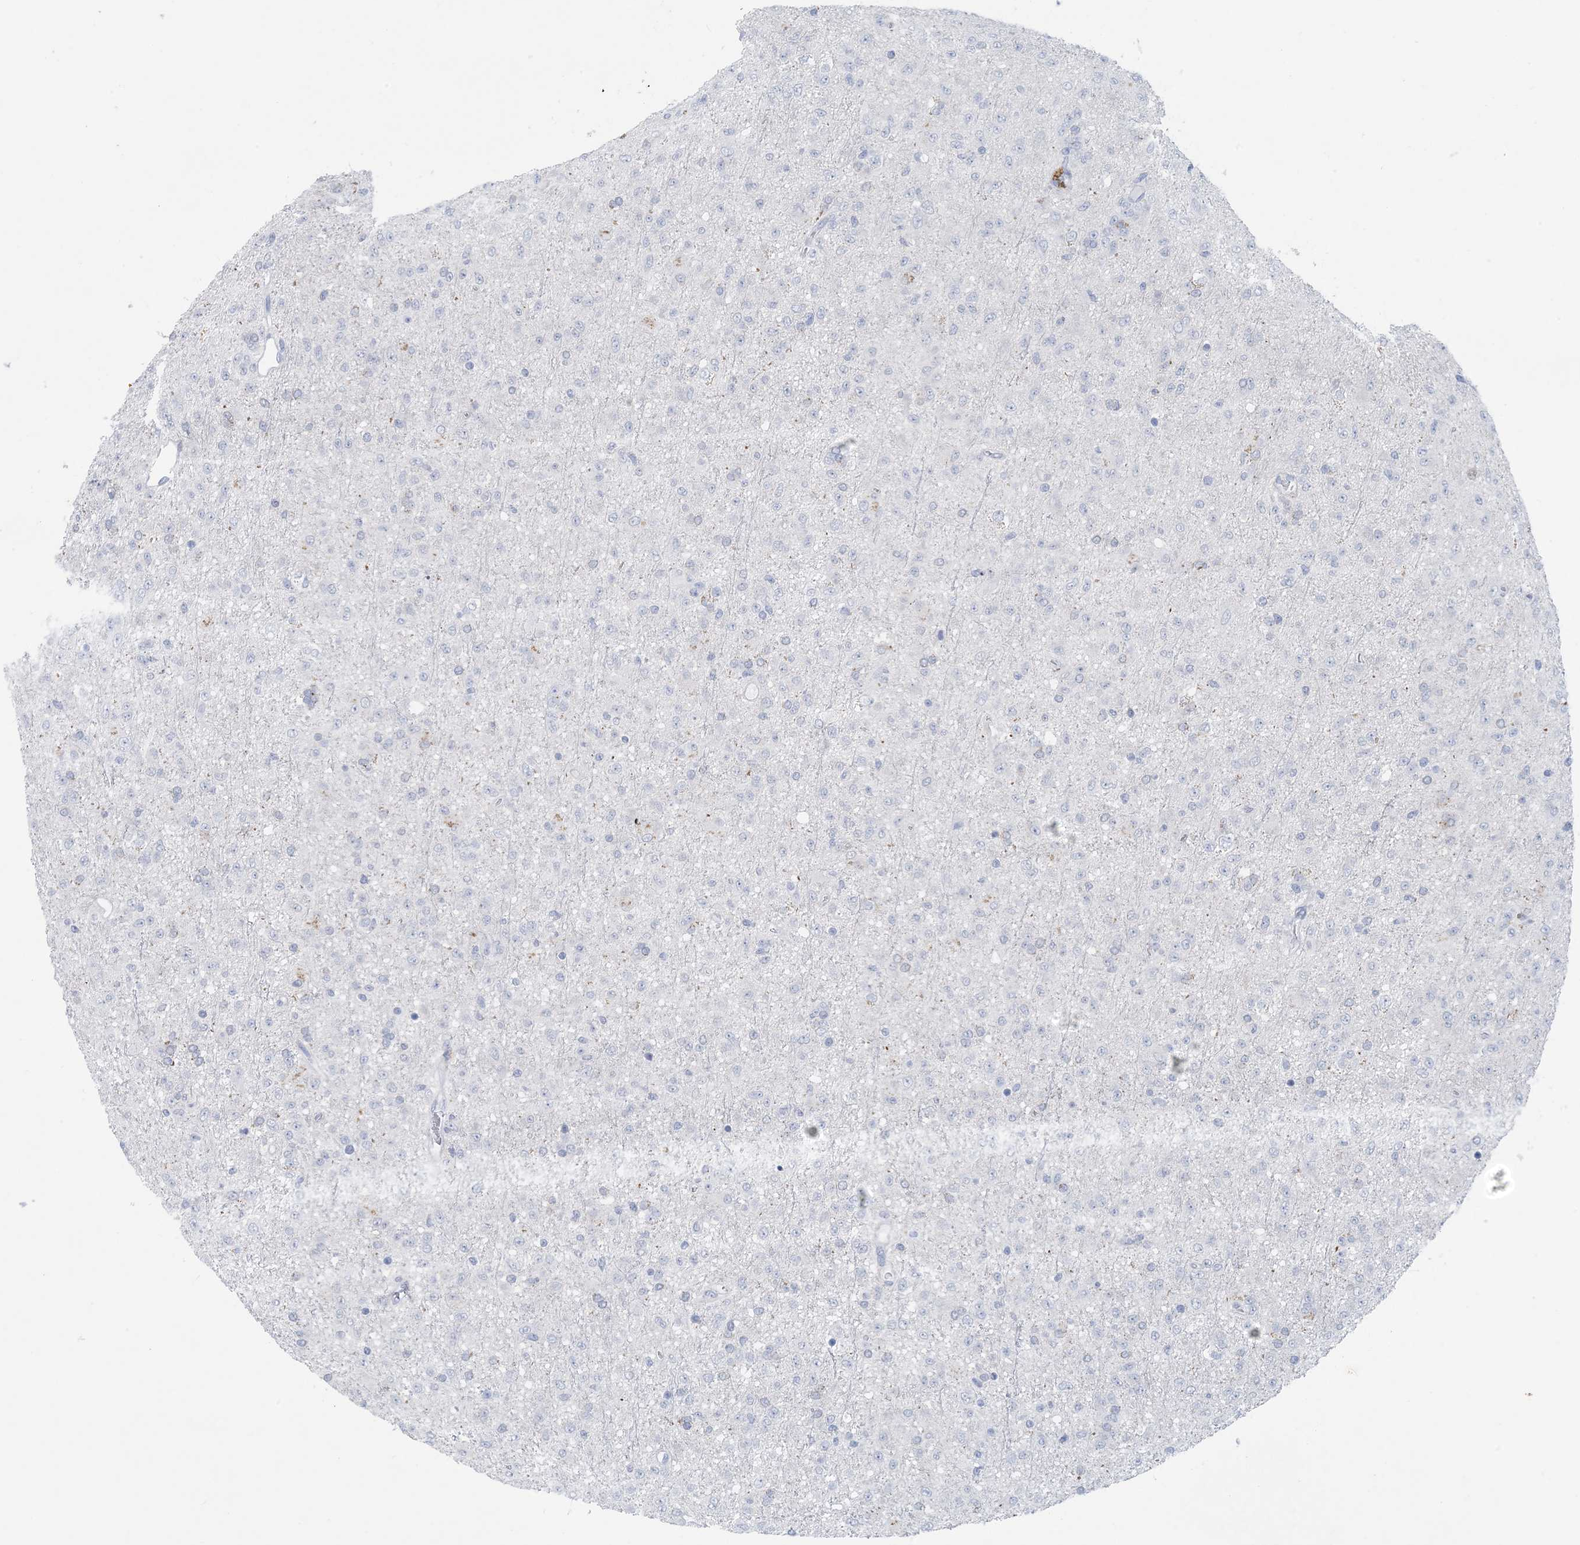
{"staining": {"intensity": "negative", "quantity": "none", "location": "none"}, "tissue": "glioma", "cell_type": "Tumor cells", "image_type": "cancer", "snomed": [{"axis": "morphology", "description": "Glioma, malignant, Low grade"}, {"axis": "topography", "description": "Brain"}], "caption": "Image shows no significant protein expression in tumor cells of malignant low-grade glioma.", "gene": "GABRG1", "patient": {"sex": "male", "age": 65}}